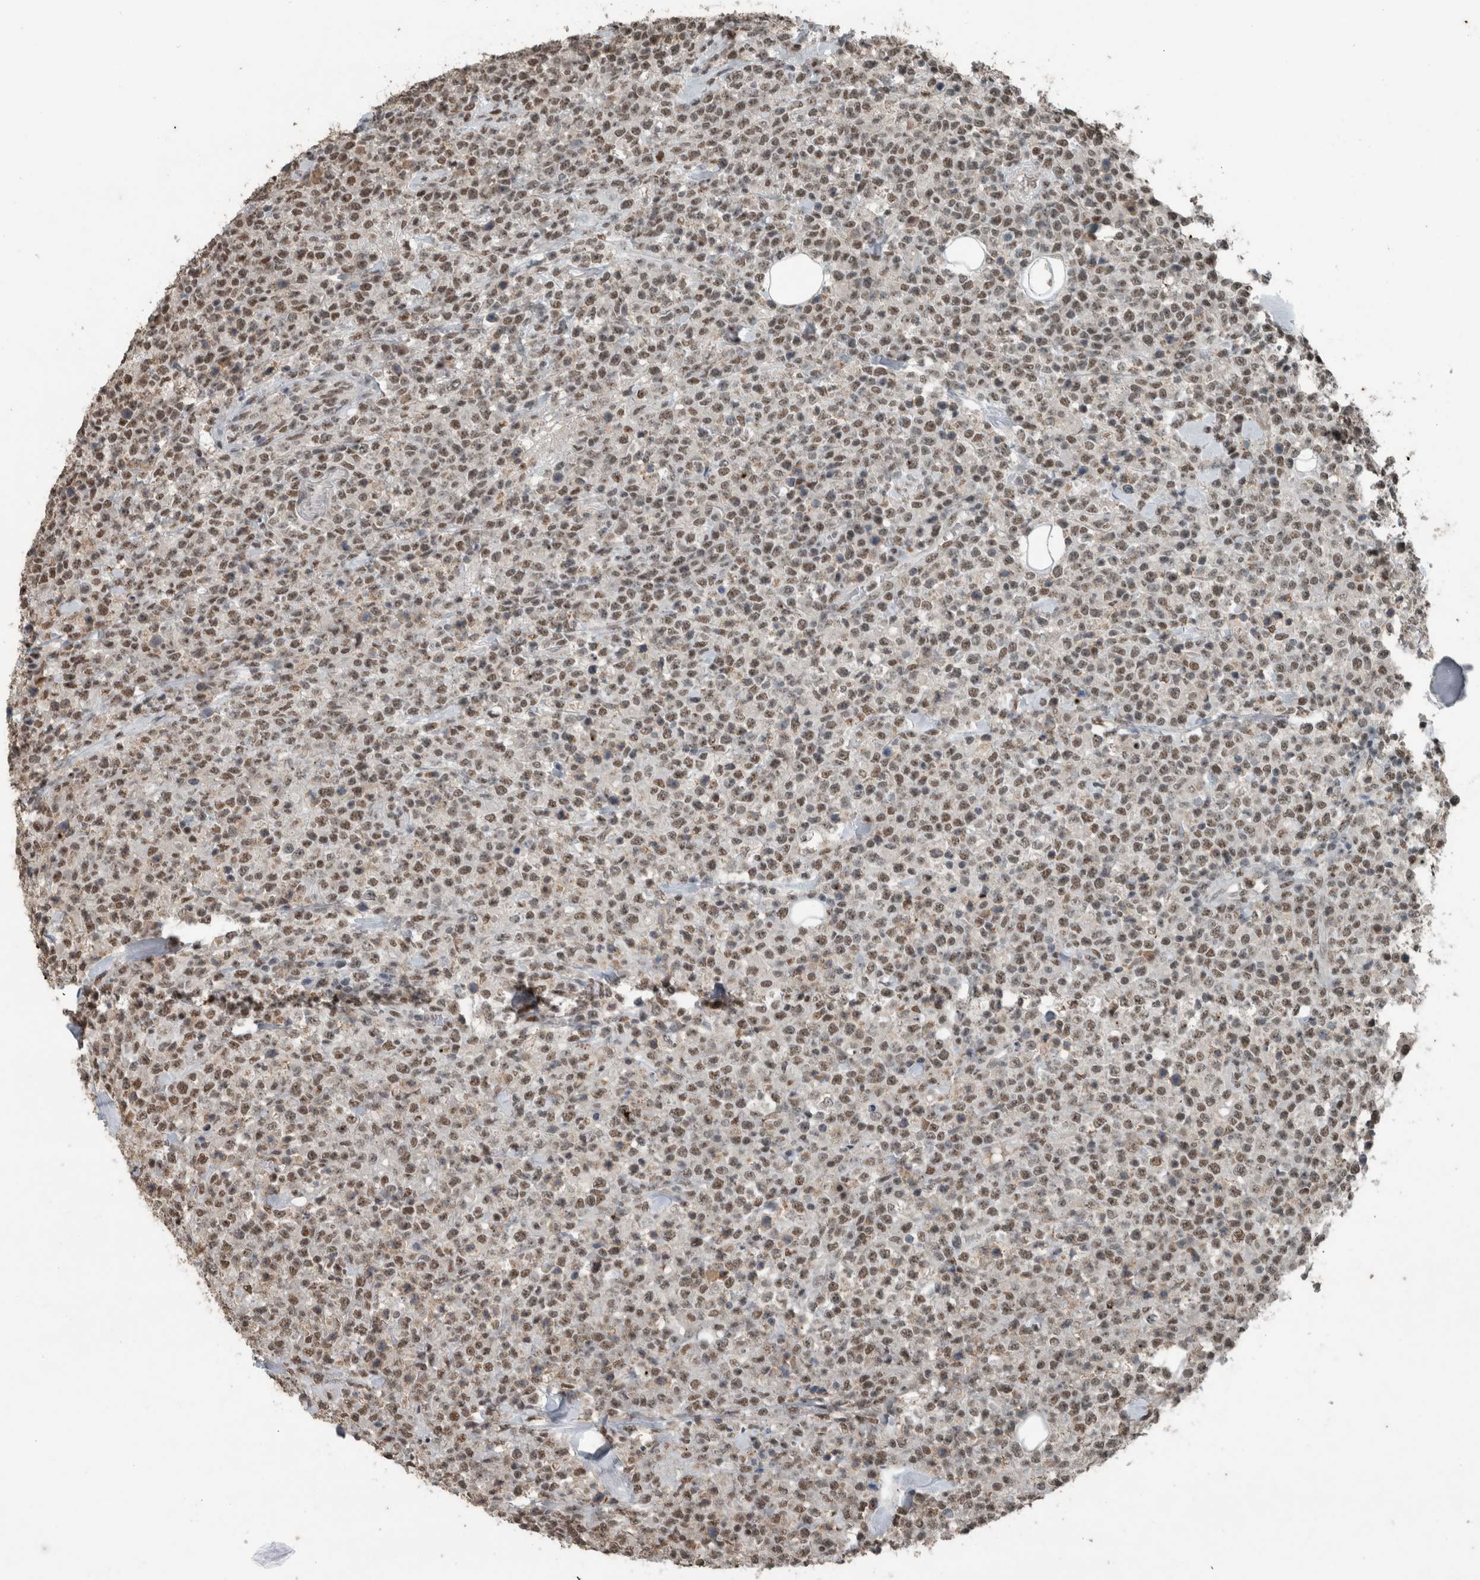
{"staining": {"intensity": "moderate", "quantity": ">75%", "location": "nuclear"}, "tissue": "lymphoma", "cell_type": "Tumor cells", "image_type": "cancer", "snomed": [{"axis": "morphology", "description": "Malignant lymphoma, non-Hodgkin's type, High grade"}, {"axis": "topography", "description": "Colon"}], "caption": "Moderate nuclear expression is appreciated in about >75% of tumor cells in high-grade malignant lymphoma, non-Hodgkin's type. The protein of interest is shown in brown color, while the nuclei are stained blue.", "gene": "ZNF24", "patient": {"sex": "female", "age": 53}}